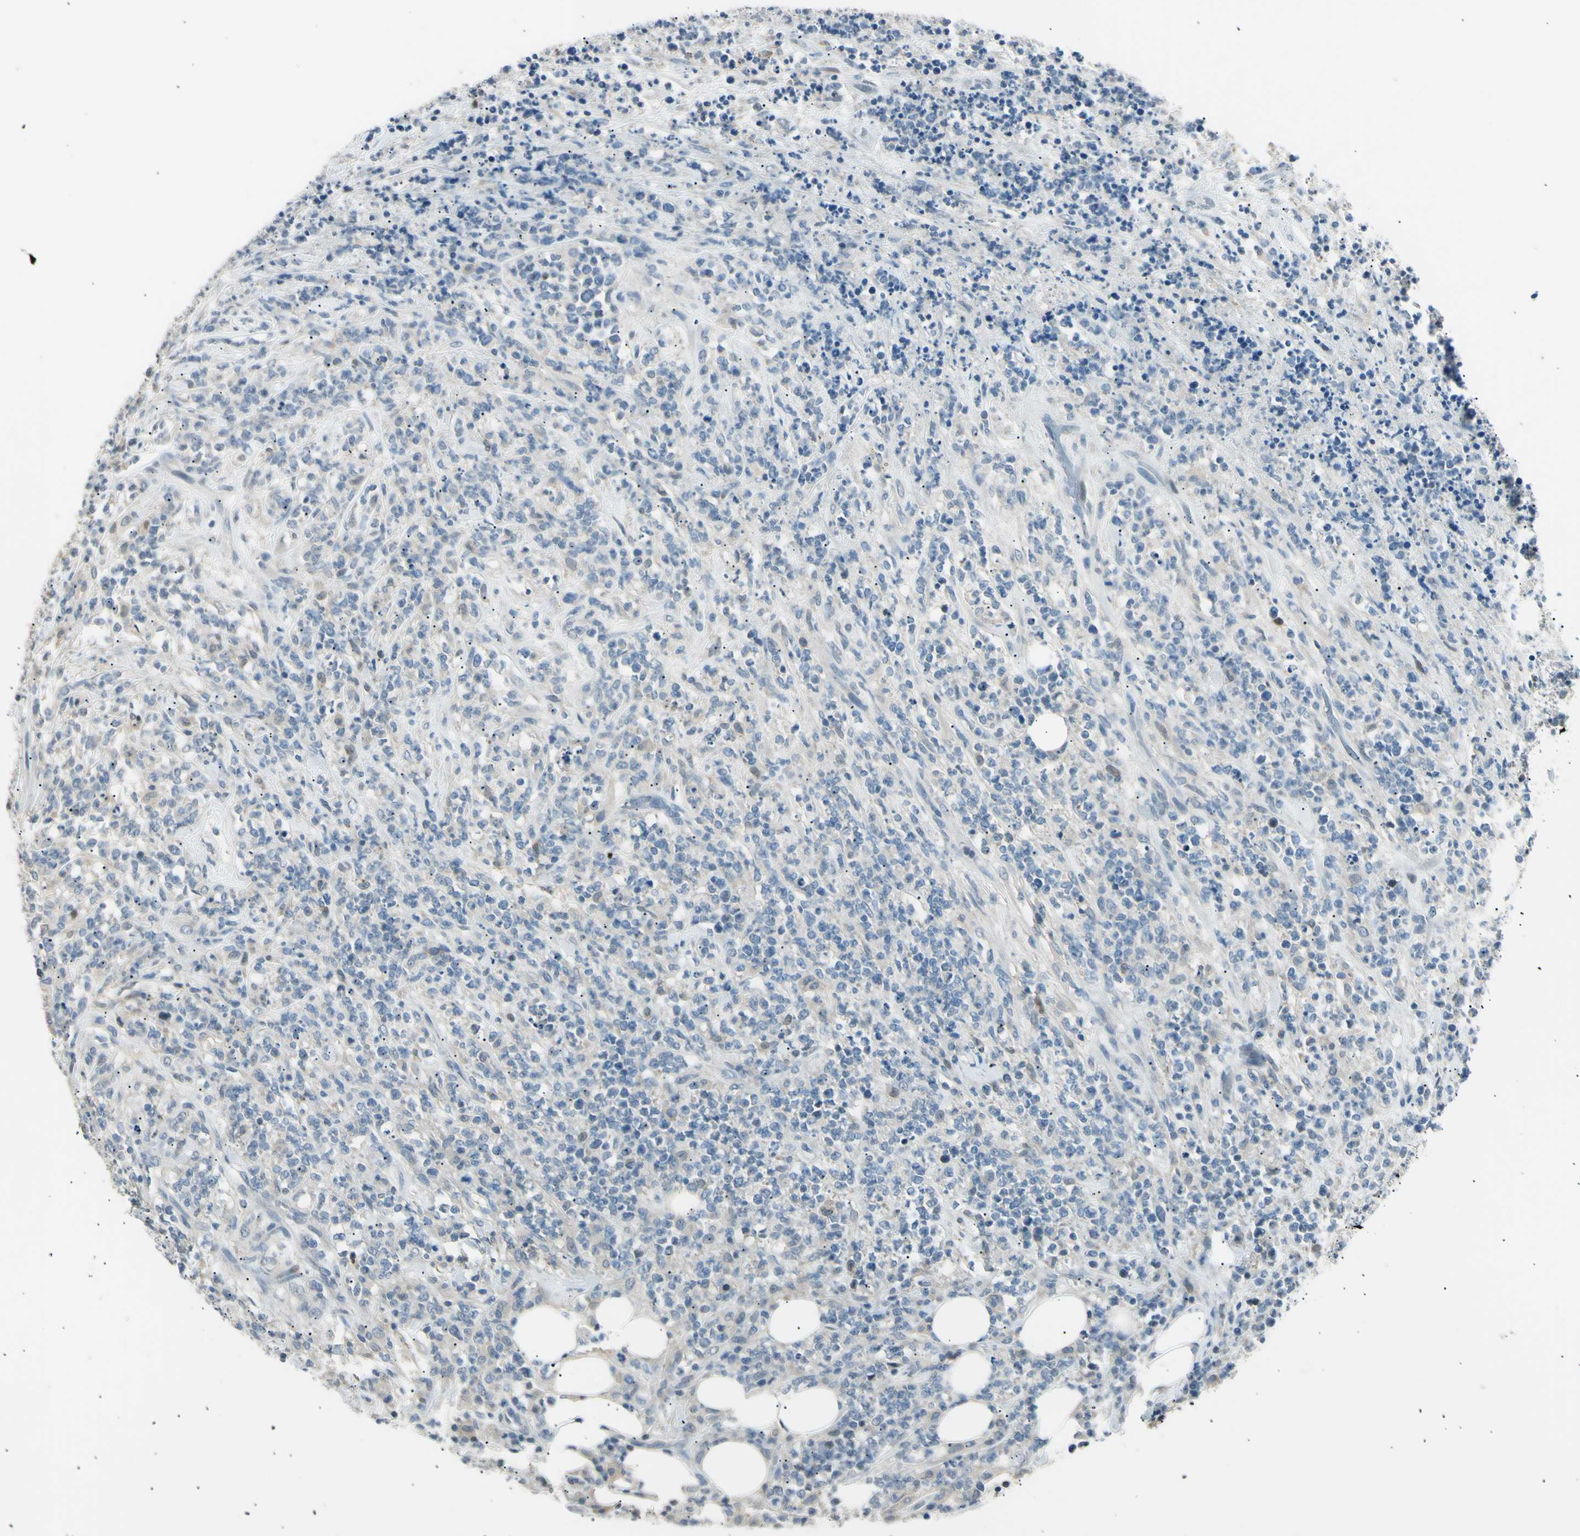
{"staining": {"intensity": "negative", "quantity": "none", "location": "none"}, "tissue": "lymphoma", "cell_type": "Tumor cells", "image_type": "cancer", "snomed": [{"axis": "morphology", "description": "Malignant lymphoma, non-Hodgkin's type, High grade"}, {"axis": "topography", "description": "Soft tissue"}], "caption": "Immunohistochemical staining of high-grade malignant lymphoma, non-Hodgkin's type exhibits no significant staining in tumor cells. The staining was performed using DAB to visualize the protein expression in brown, while the nuclei were stained in blue with hematoxylin (Magnification: 20x).", "gene": "LHPP", "patient": {"sex": "male", "age": 18}}